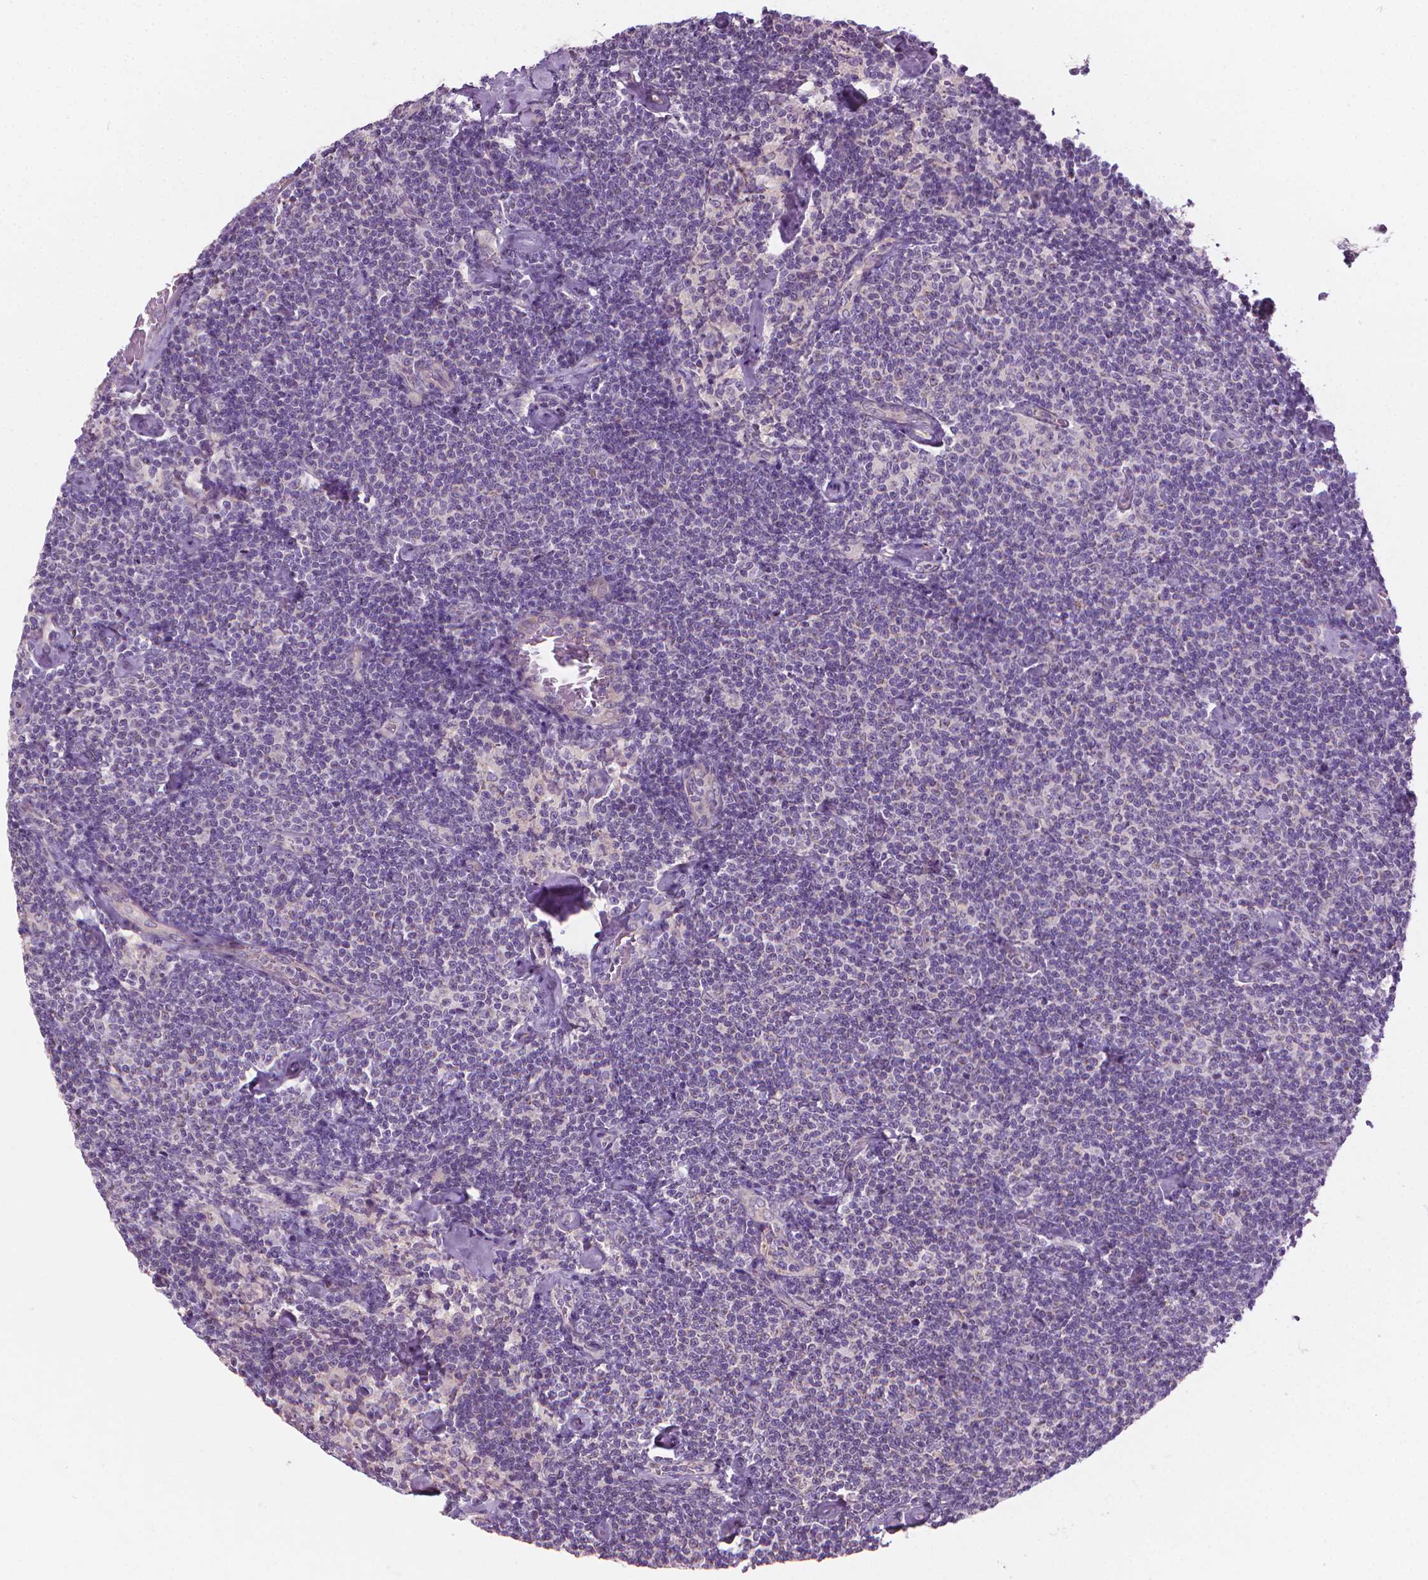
{"staining": {"intensity": "negative", "quantity": "none", "location": "none"}, "tissue": "lymphoma", "cell_type": "Tumor cells", "image_type": "cancer", "snomed": [{"axis": "morphology", "description": "Malignant lymphoma, non-Hodgkin's type, Low grade"}, {"axis": "topography", "description": "Lymph node"}], "caption": "This is an immunohistochemistry (IHC) photomicrograph of human lymphoma. There is no expression in tumor cells.", "gene": "RIIAD1", "patient": {"sex": "male", "age": 81}}